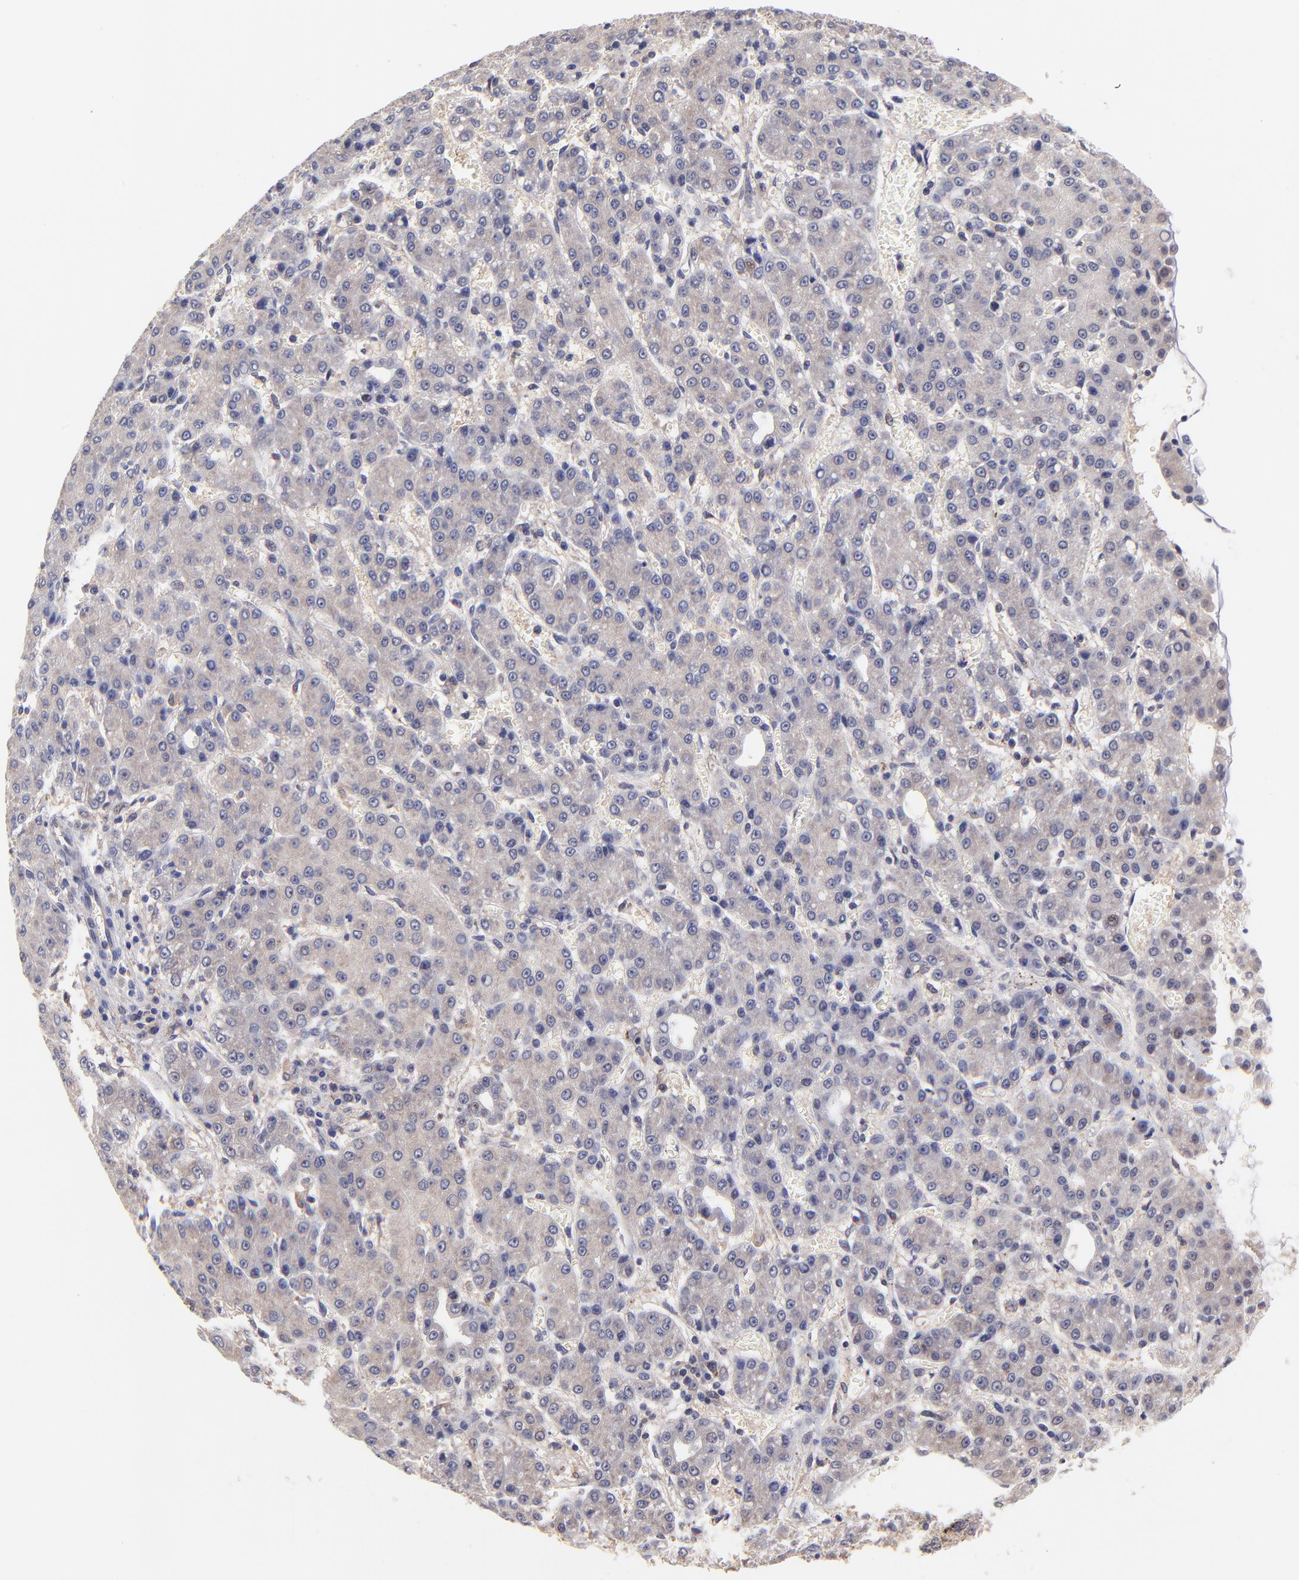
{"staining": {"intensity": "negative", "quantity": "none", "location": "none"}, "tissue": "liver cancer", "cell_type": "Tumor cells", "image_type": "cancer", "snomed": [{"axis": "morphology", "description": "Carcinoma, Hepatocellular, NOS"}, {"axis": "topography", "description": "Liver"}], "caption": "Liver cancer was stained to show a protein in brown. There is no significant positivity in tumor cells.", "gene": "ZNF747", "patient": {"sex": "male", "age": 69}}